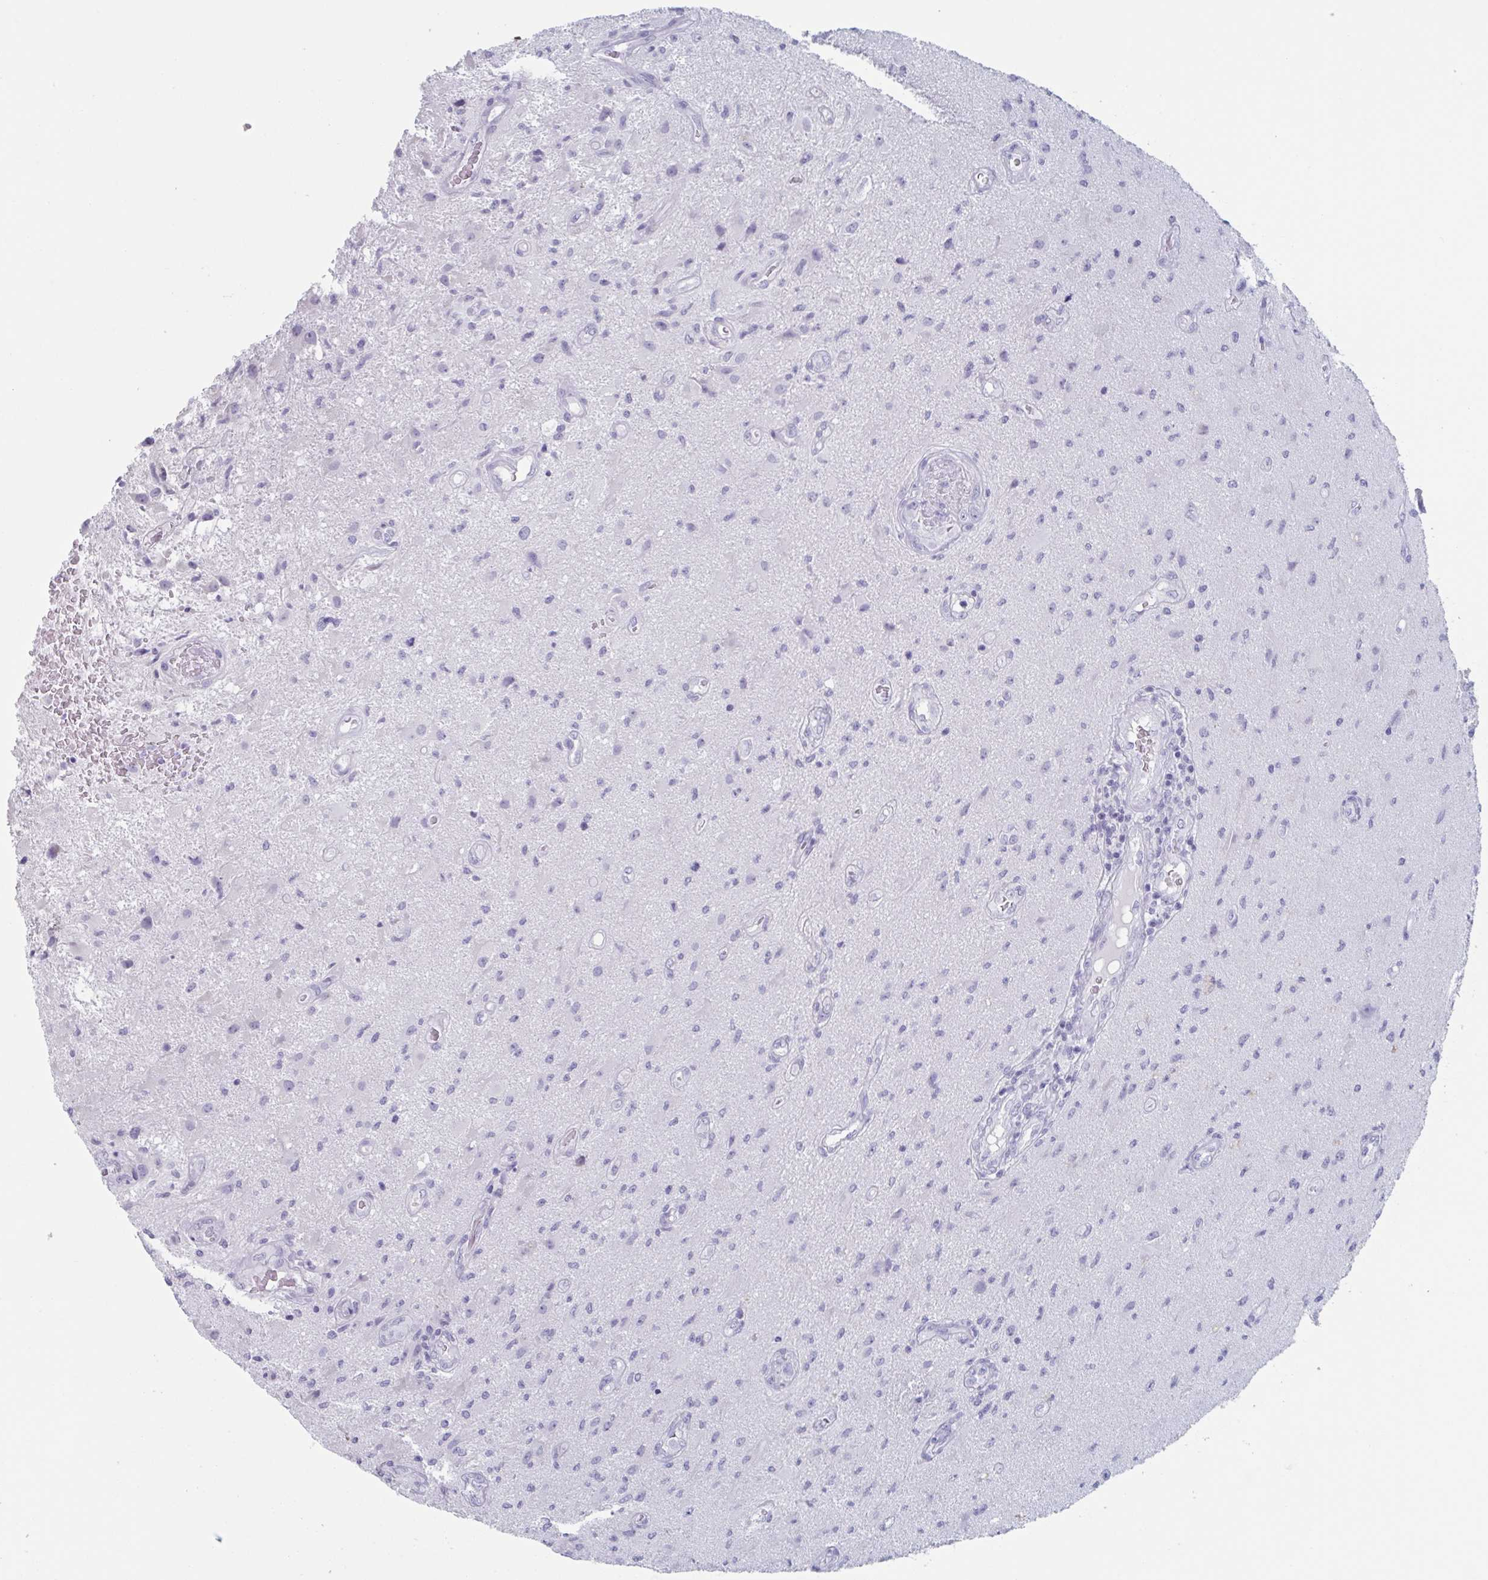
{"staining": {"intensity": "negative", "quantity": "none", "location": "none"}, "tissue": "glioma", "cell_type": "Tumor cells", "image_type": "cancer", "snomed": [{"axis": "morphology", "description": "Glioma, malignant, High grade"}, {"axis": "topography", "description": "Brain"}], "caption": "A histopathology image of human malignant glioma (high-grade) is negative for staining in tumor cells. Brightfield microscopy of immunohistochemistry stained with DAB (brown) and hematoxylin (blue), captured at high magnification.", "gene": "HSD11B2", "patient": {"sex": "male", "age": 67}}